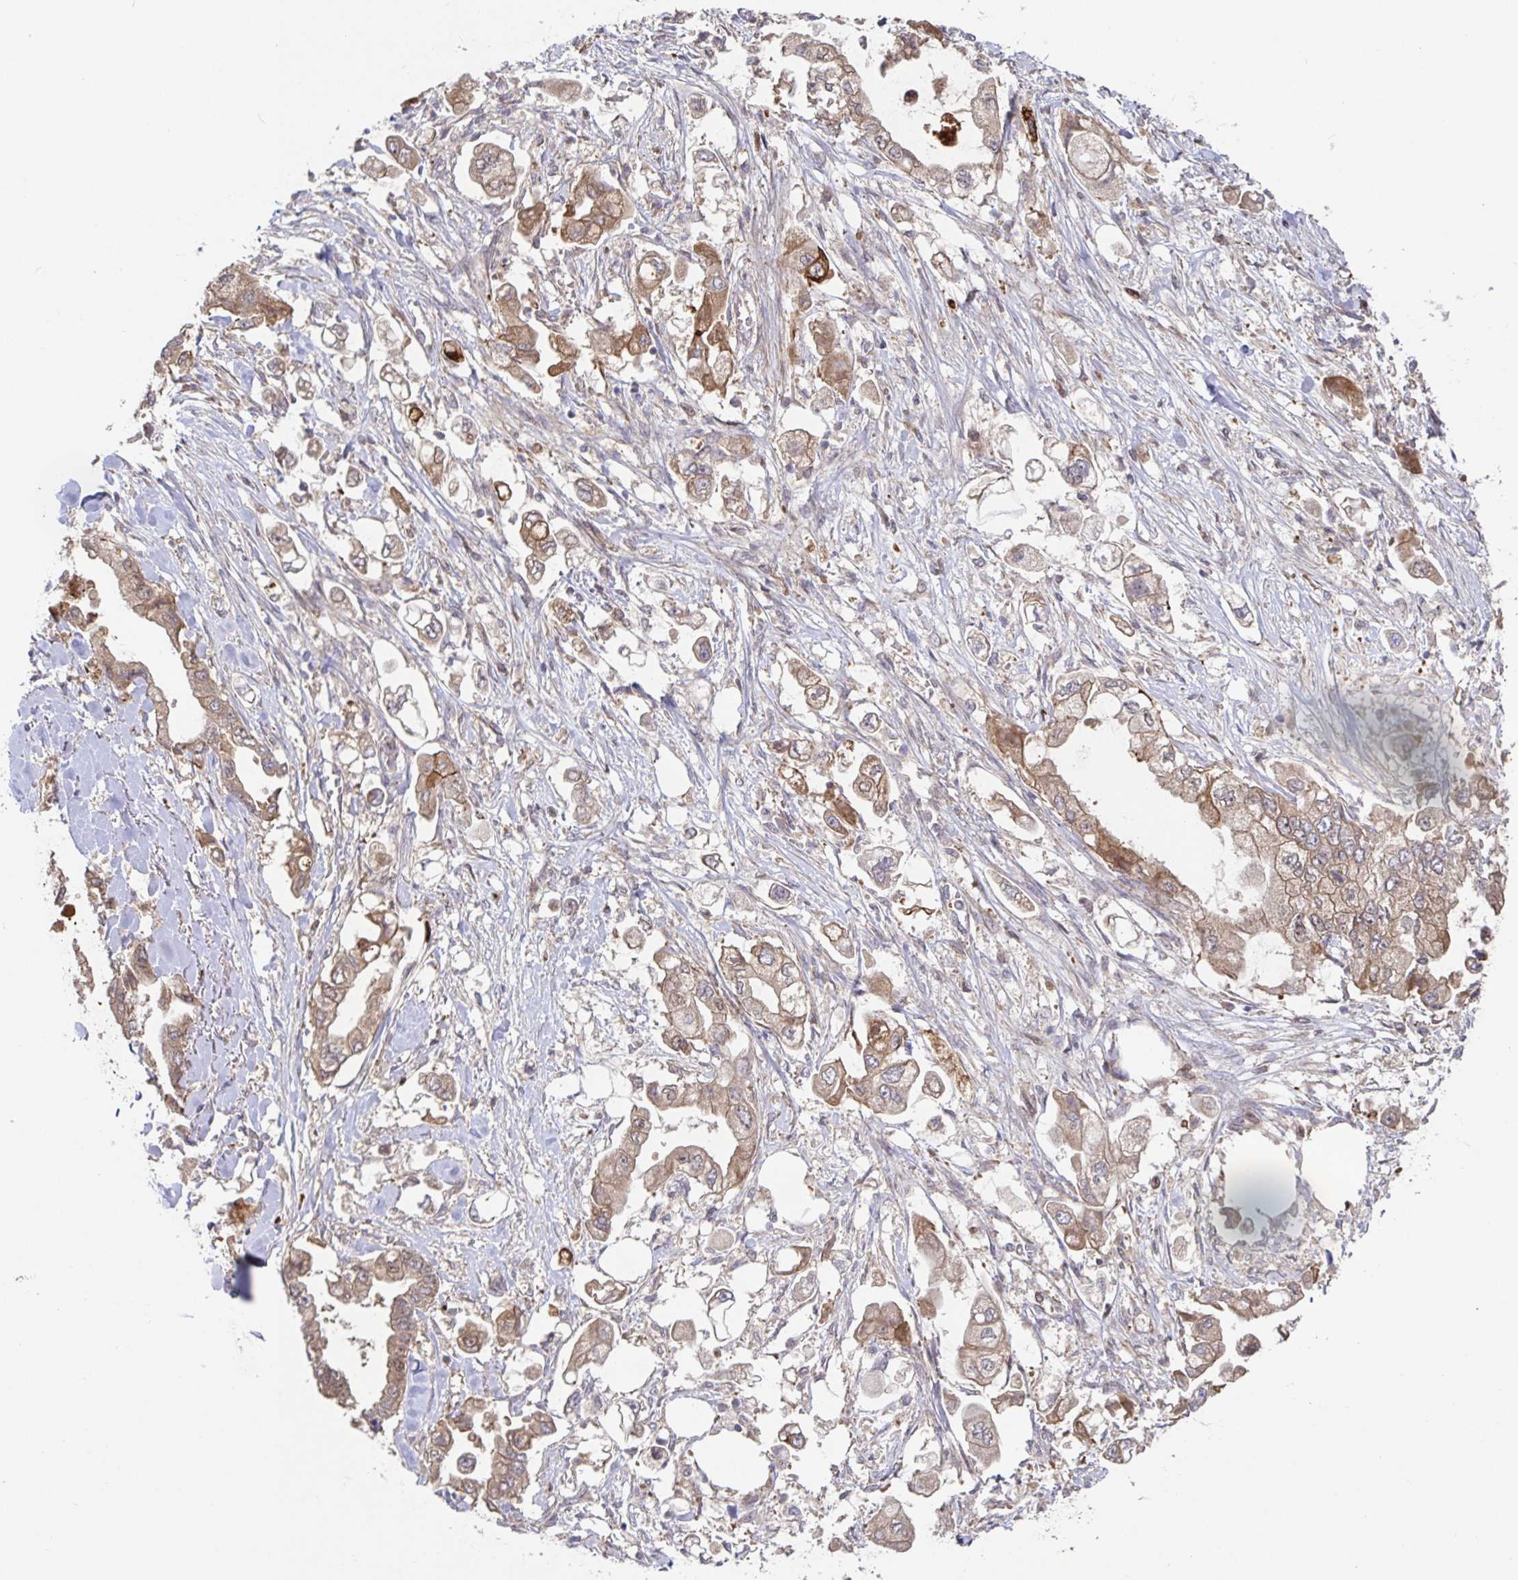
{"staining": {"intensity": "moderate", "quantity": ">75%", "location": "cytoplasmic/membranous"}, "tissue": "stomach cancer", "cell_type": "Tumor cells", "image_type": "cancer", "snomed": [{"axis": "morphology", "description": "Adenocarcinoma, NOS"}, {"axis": "topography", "description": "Stomach"}], "caption": "Immunohistochemistry (IHC) histopathology image of human stomach cancer (adenocarcinoma) stained for a protein (brown), which displays medium levels of moderate cytoplasmic/membranous staining in about >75% of tumor cells.", "gene": "AACS", "patient": {"sex": "male", "age": 62}}